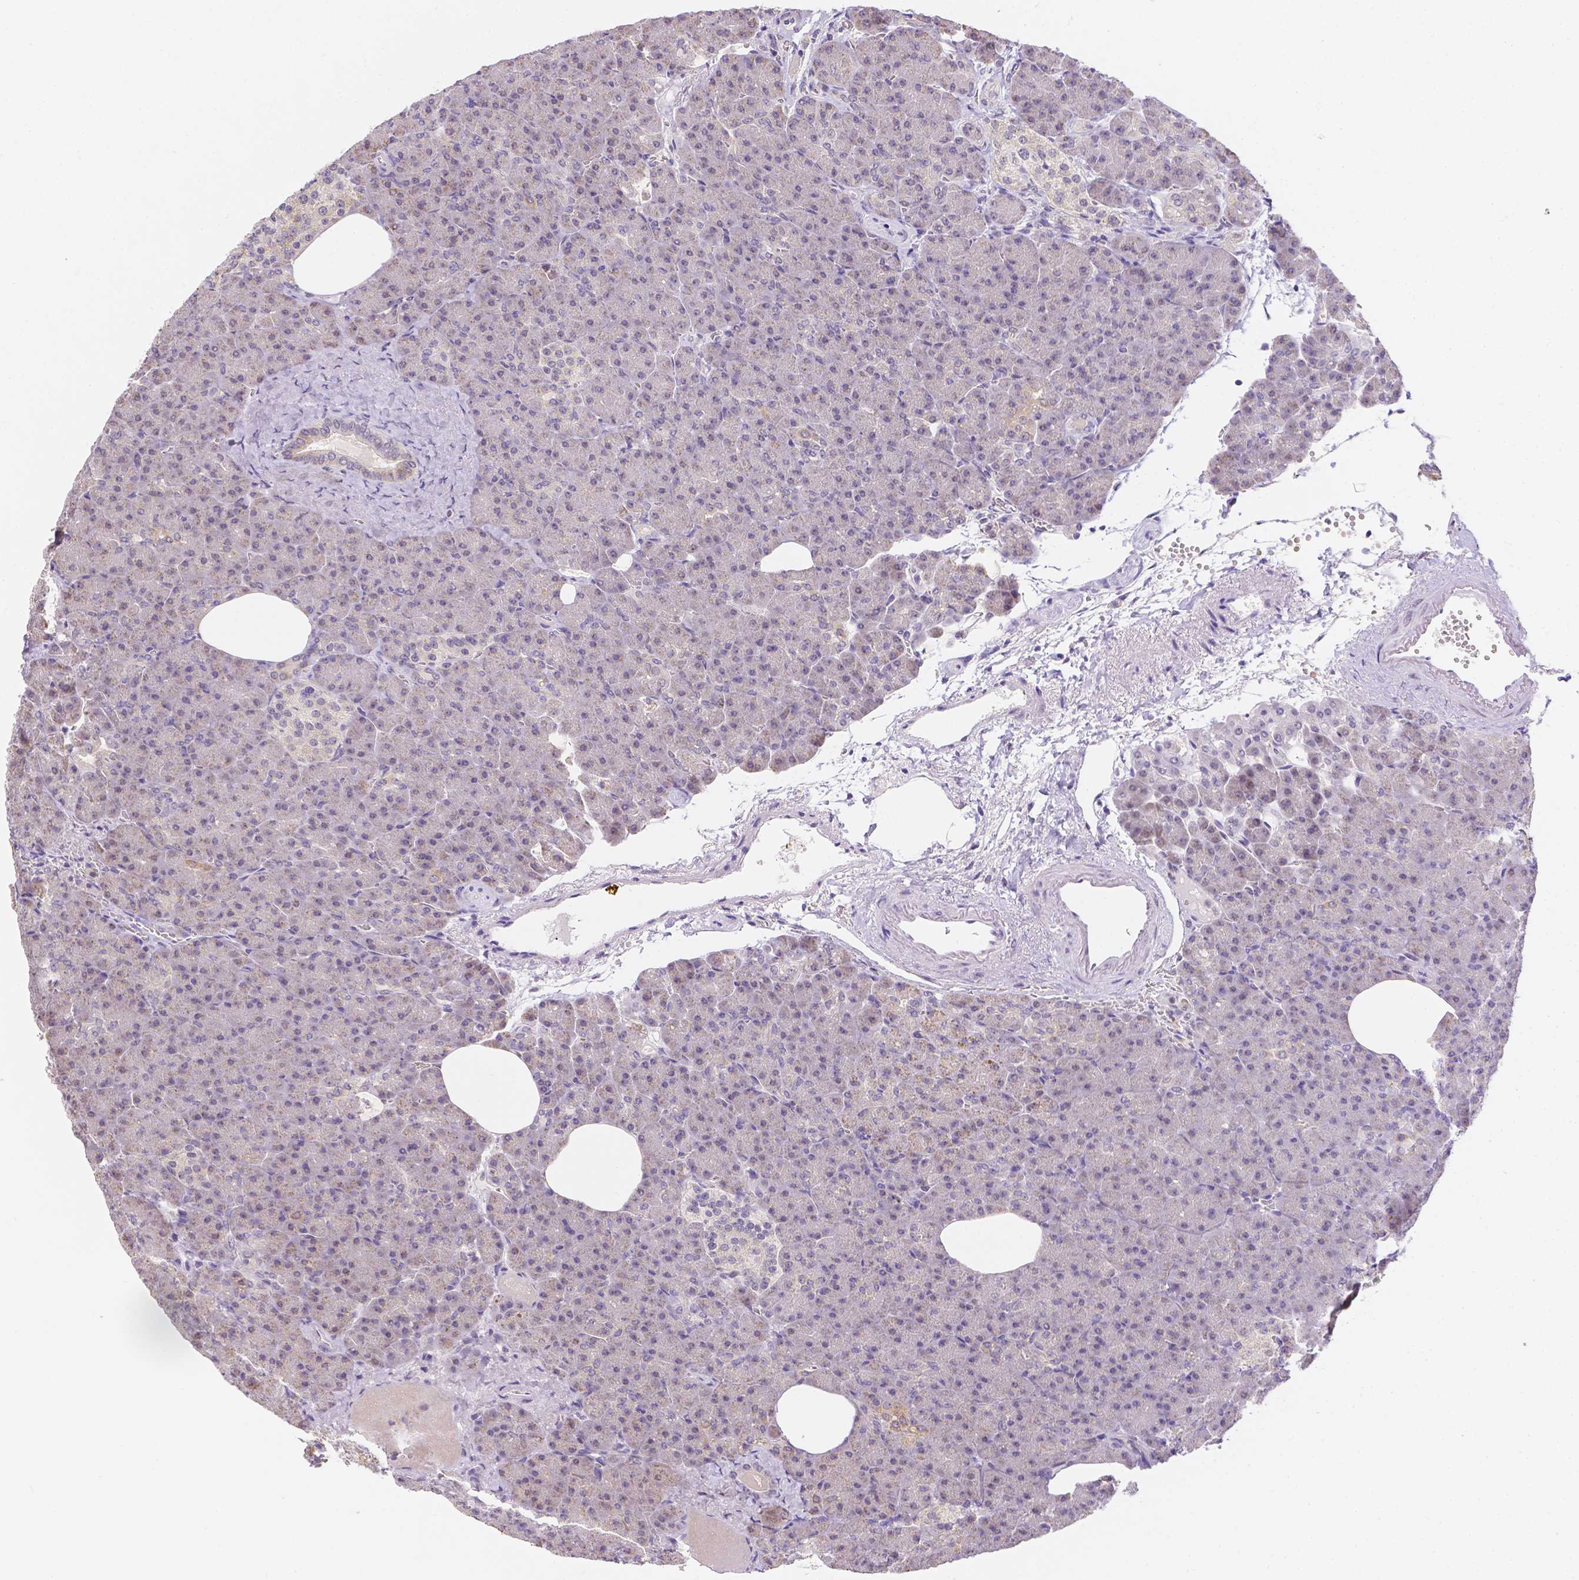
{"staining": {"intensity": "negative", "quantity": "none", "location": "none"}, "tissue": "pancreas", "cell_type": "Exocrine glandular cells", "image_type": "normal", "snomed": [{"axis": "morphology", "description": "Normal tissue, NOS"}, {"axis": "topography", "description": "Pancreas"}], "caption": "DAB immunohistochemical staining of unremarkable pancreas reveals no significant positivity in exocrine glandular cells.", "gene": "ZNF280B", "patient": {"sex": "female", "age": 74}}